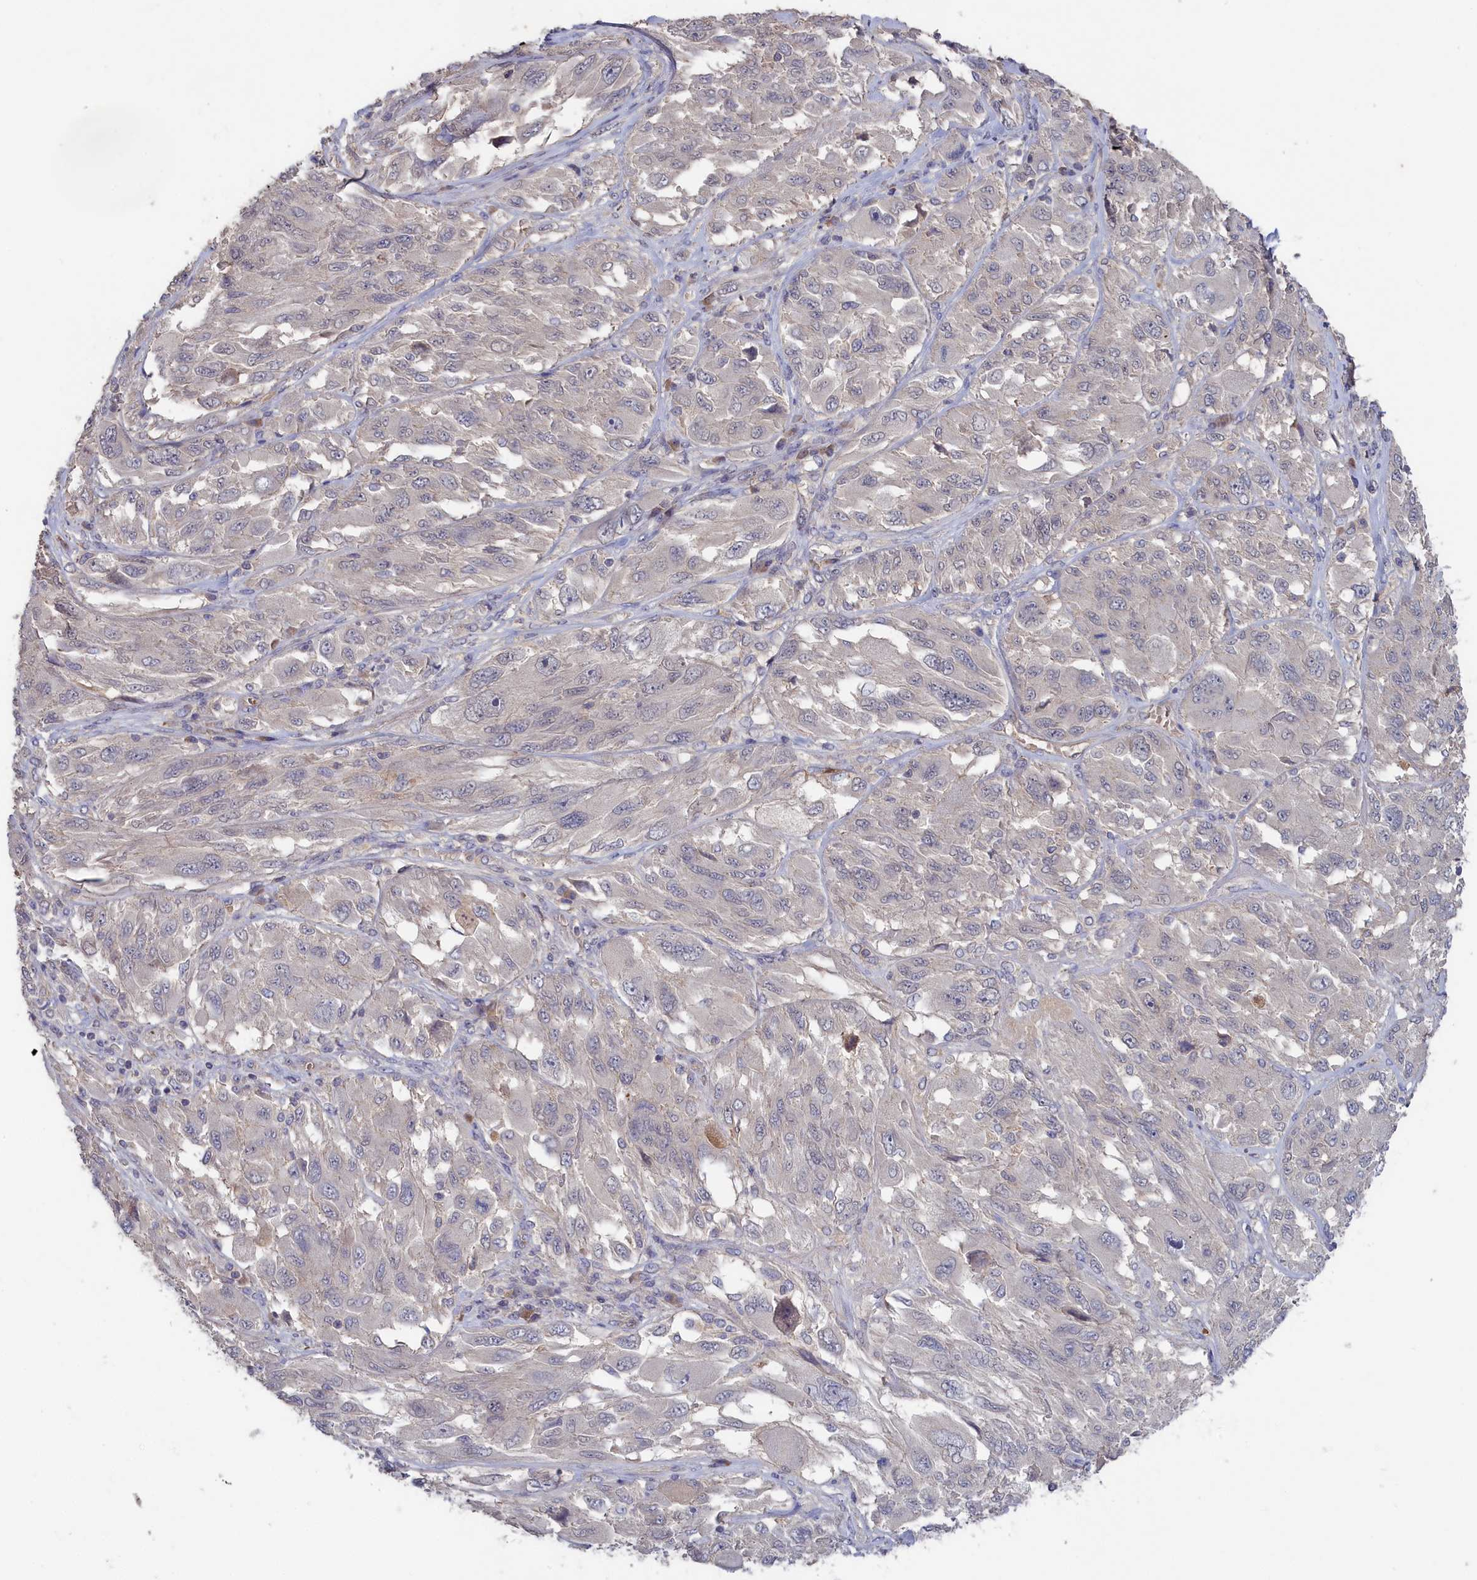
{"staining": {"intensity": "negative", "quantity": "none", "location": "none"}, "tissue": "melanoma", "cell_type": "Tumor cells", "image_type": "cancer", "snomed": [{"axis": "morphology", "description": "Malignant melanoma, NOS"}, {"axis": "topography", "description": "Skin"}], "caption": "Tumor cells are negative for brown protein staining in malignant melanoma.", "gene": "CELF5", "patient": {"sex": "female", "age": 91}}